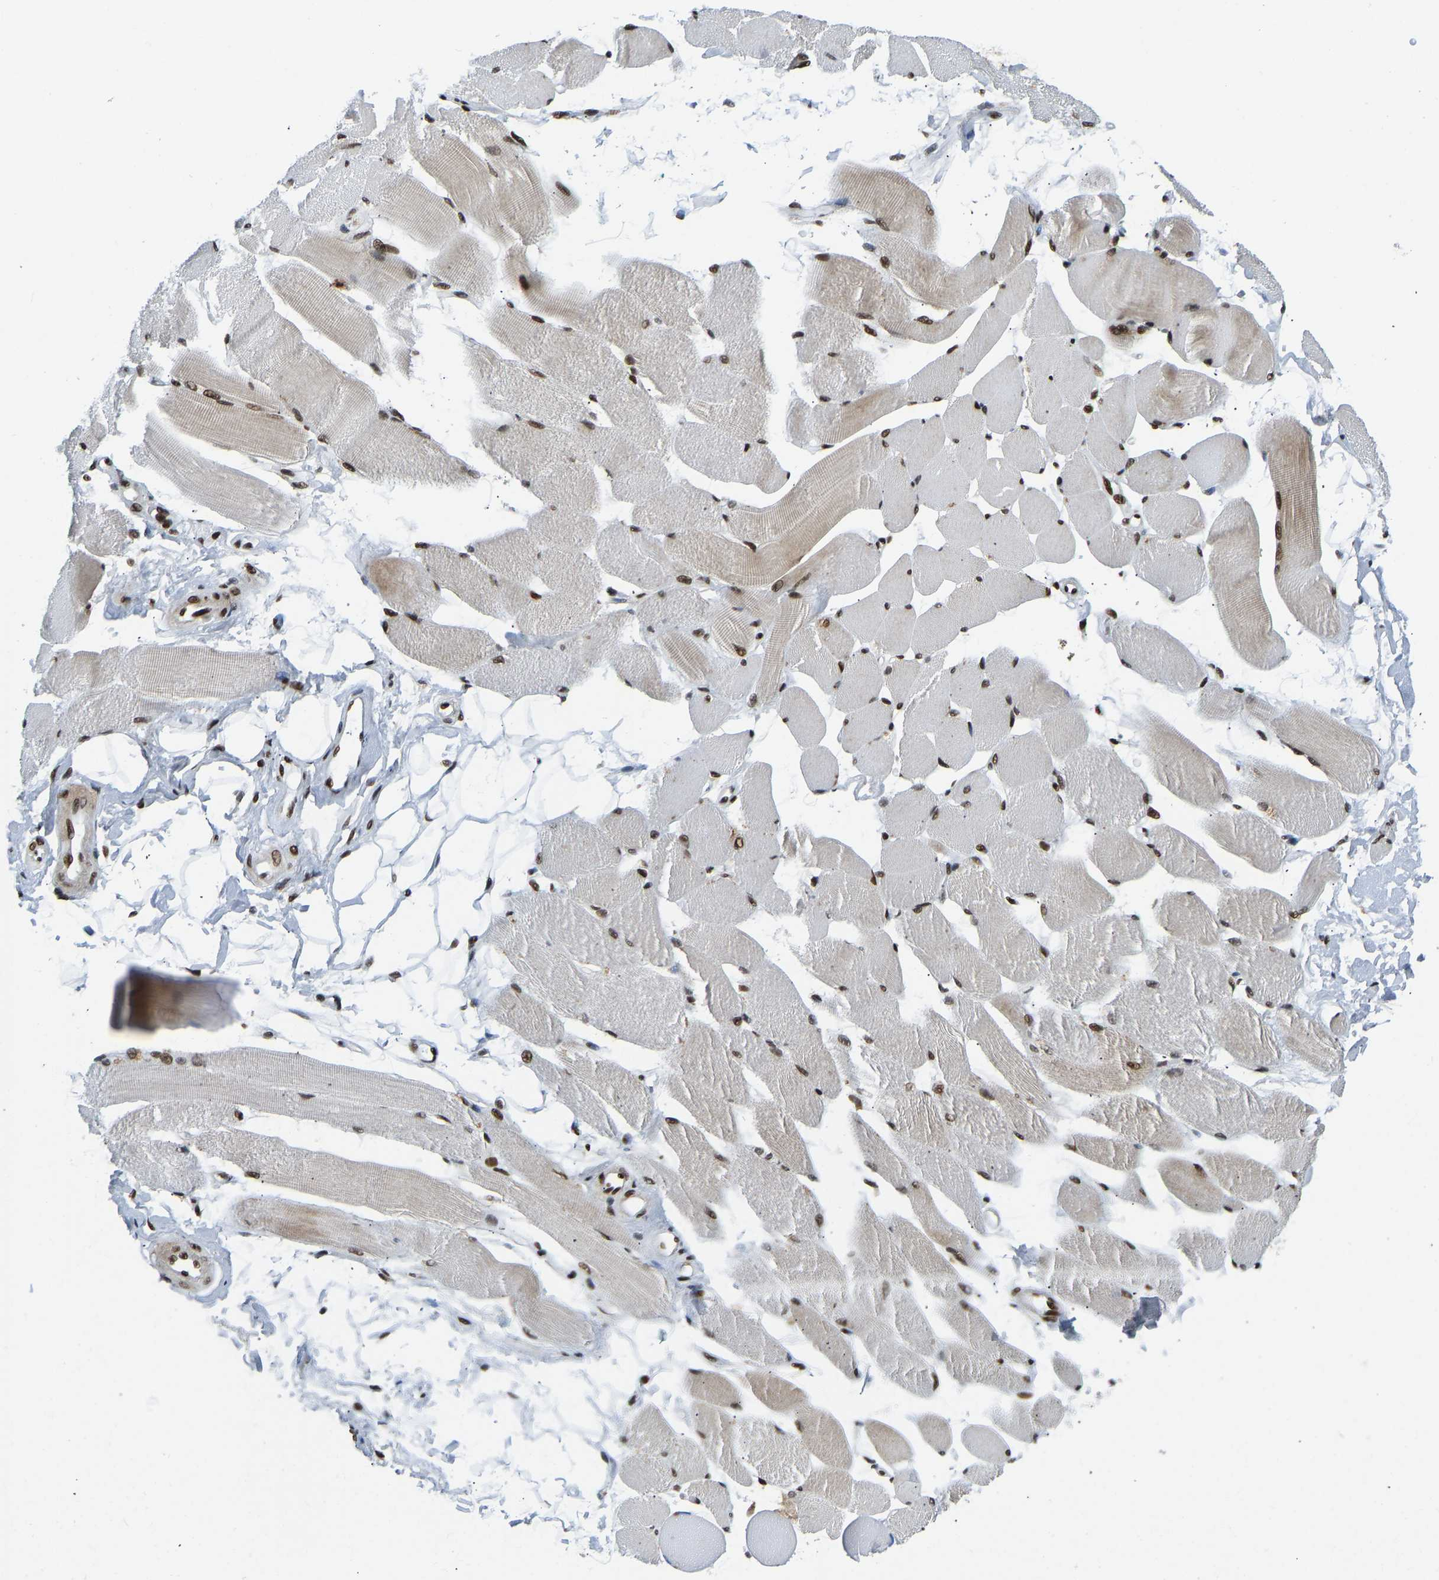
{"staining": {"intensity": "moderate", "quantity": ">75%", "location": "cytoplasmic/membranous,nuclear"}, "tissue": "skeletal muscle", "cell_type": "Myocytes", "image_type": "normal", "snomed": [{"axis": "morphology", "description": "Normal tissue, NOS"}, {"axis": "topography", "description": "Skeletal muscle"}, {"axis": "topography", "description": "Peripheral nerve tissue"}], "caption": "Unremarkable skeletal muscle was stained to show a protein in brown. There is medium levels of moderate cytoplasmic/membranous,nuclear staining in about >75% of myocytes.", "gene": "FOXK1", "patient": {"sex": "female", "age": 84}}